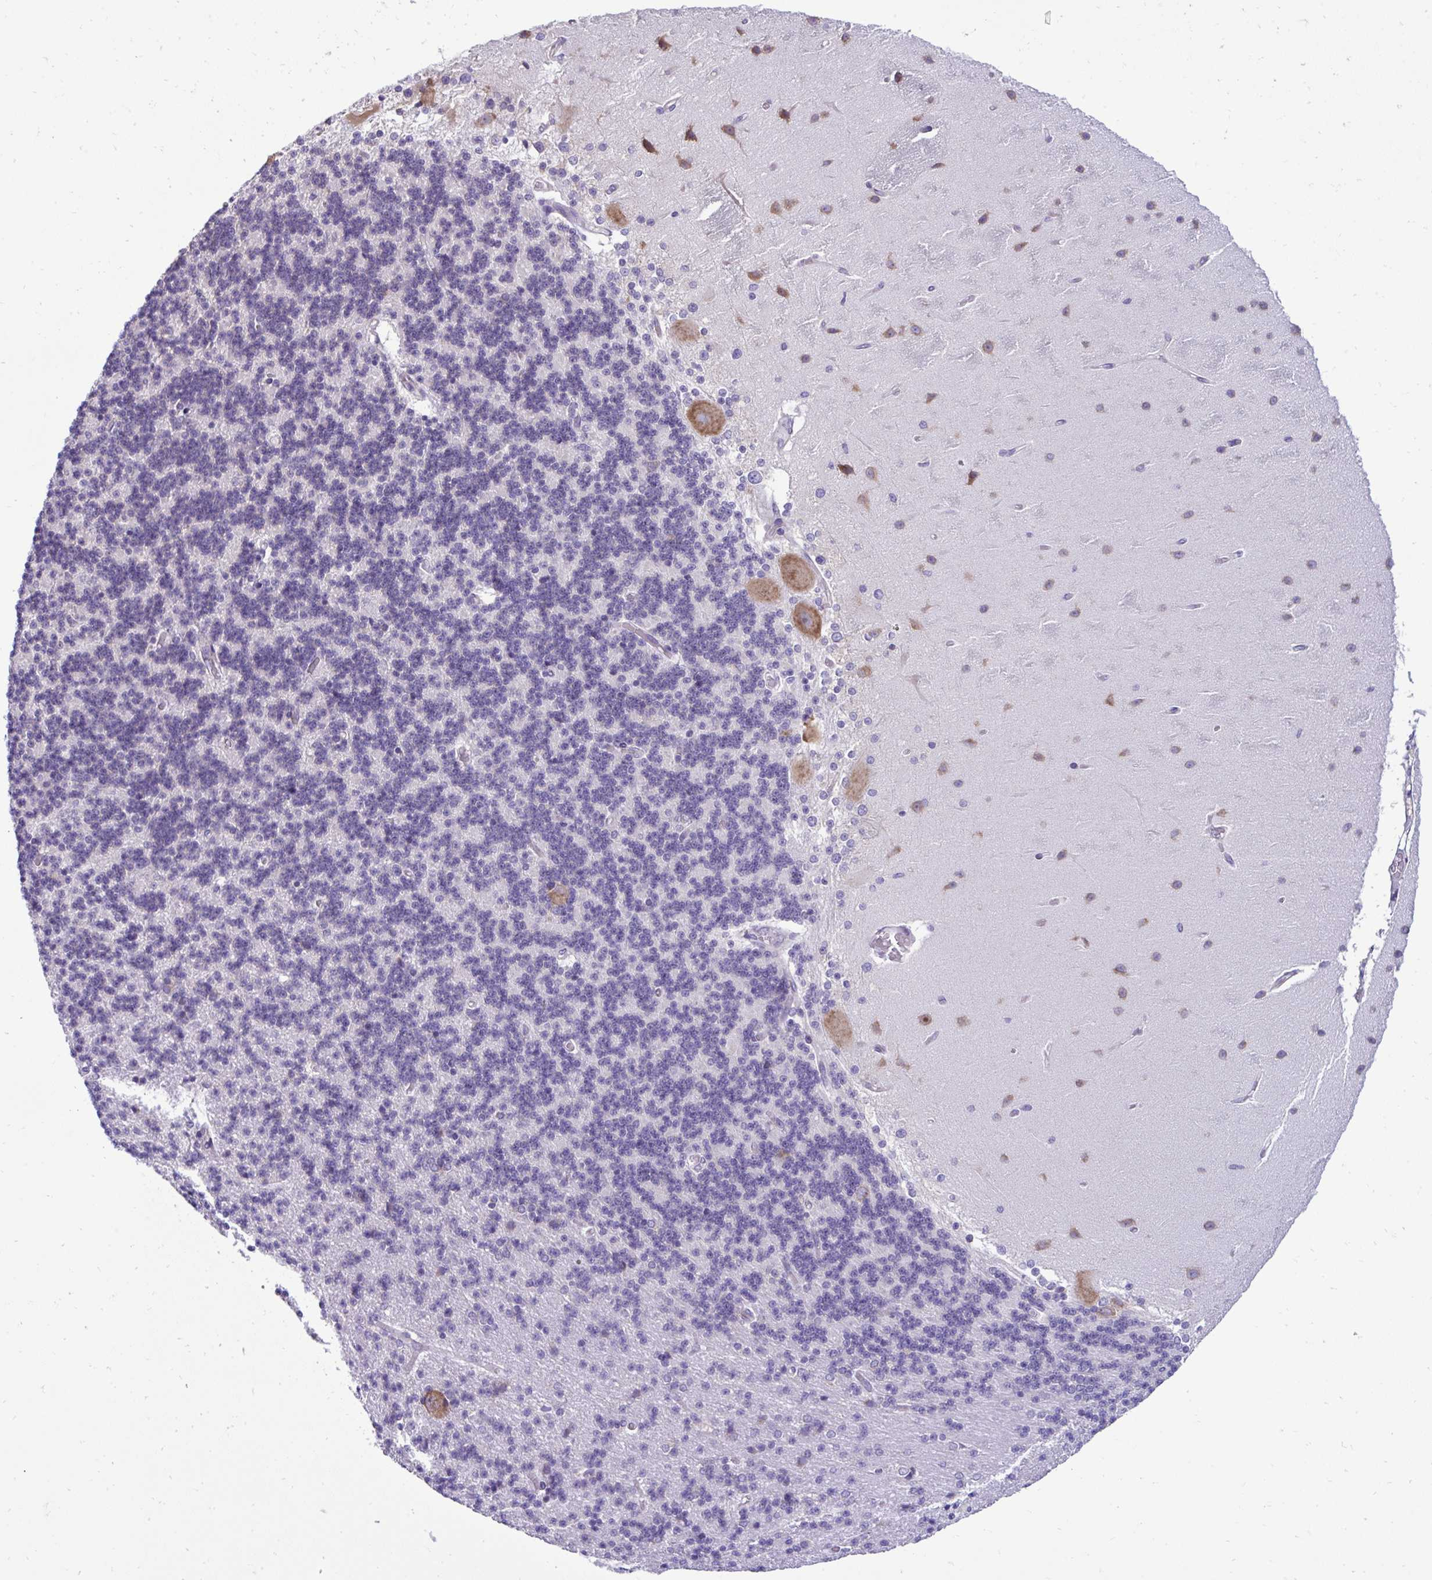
{"staining": {"intensity": "moderate", "quantity": "<25%", "location": "cytoplasmic/membranous"}, "tissue": "cerebellum", "cell_type": "Cells in granular layer", "image_type": "normal", "snomed": [{"axis": "morphology", "description": "Normal tissue, NOS"}, {"axis": "topography", "description": "Cerebellum"}], "caption": "DAB (3,3'-diaminobenzidine) immunohistochemical staining of unremarkable human cerebellum demonstrates moderate cytoplasmic/membranous protein positivity in approximately <25% of cells in granular layer. Using DAB (brown) and hematoxylin (blue) stains, captured at high magnification using brightfield microscopy.", "gene": "RPL7", "patient": {"sex": "female", "age": 54}}